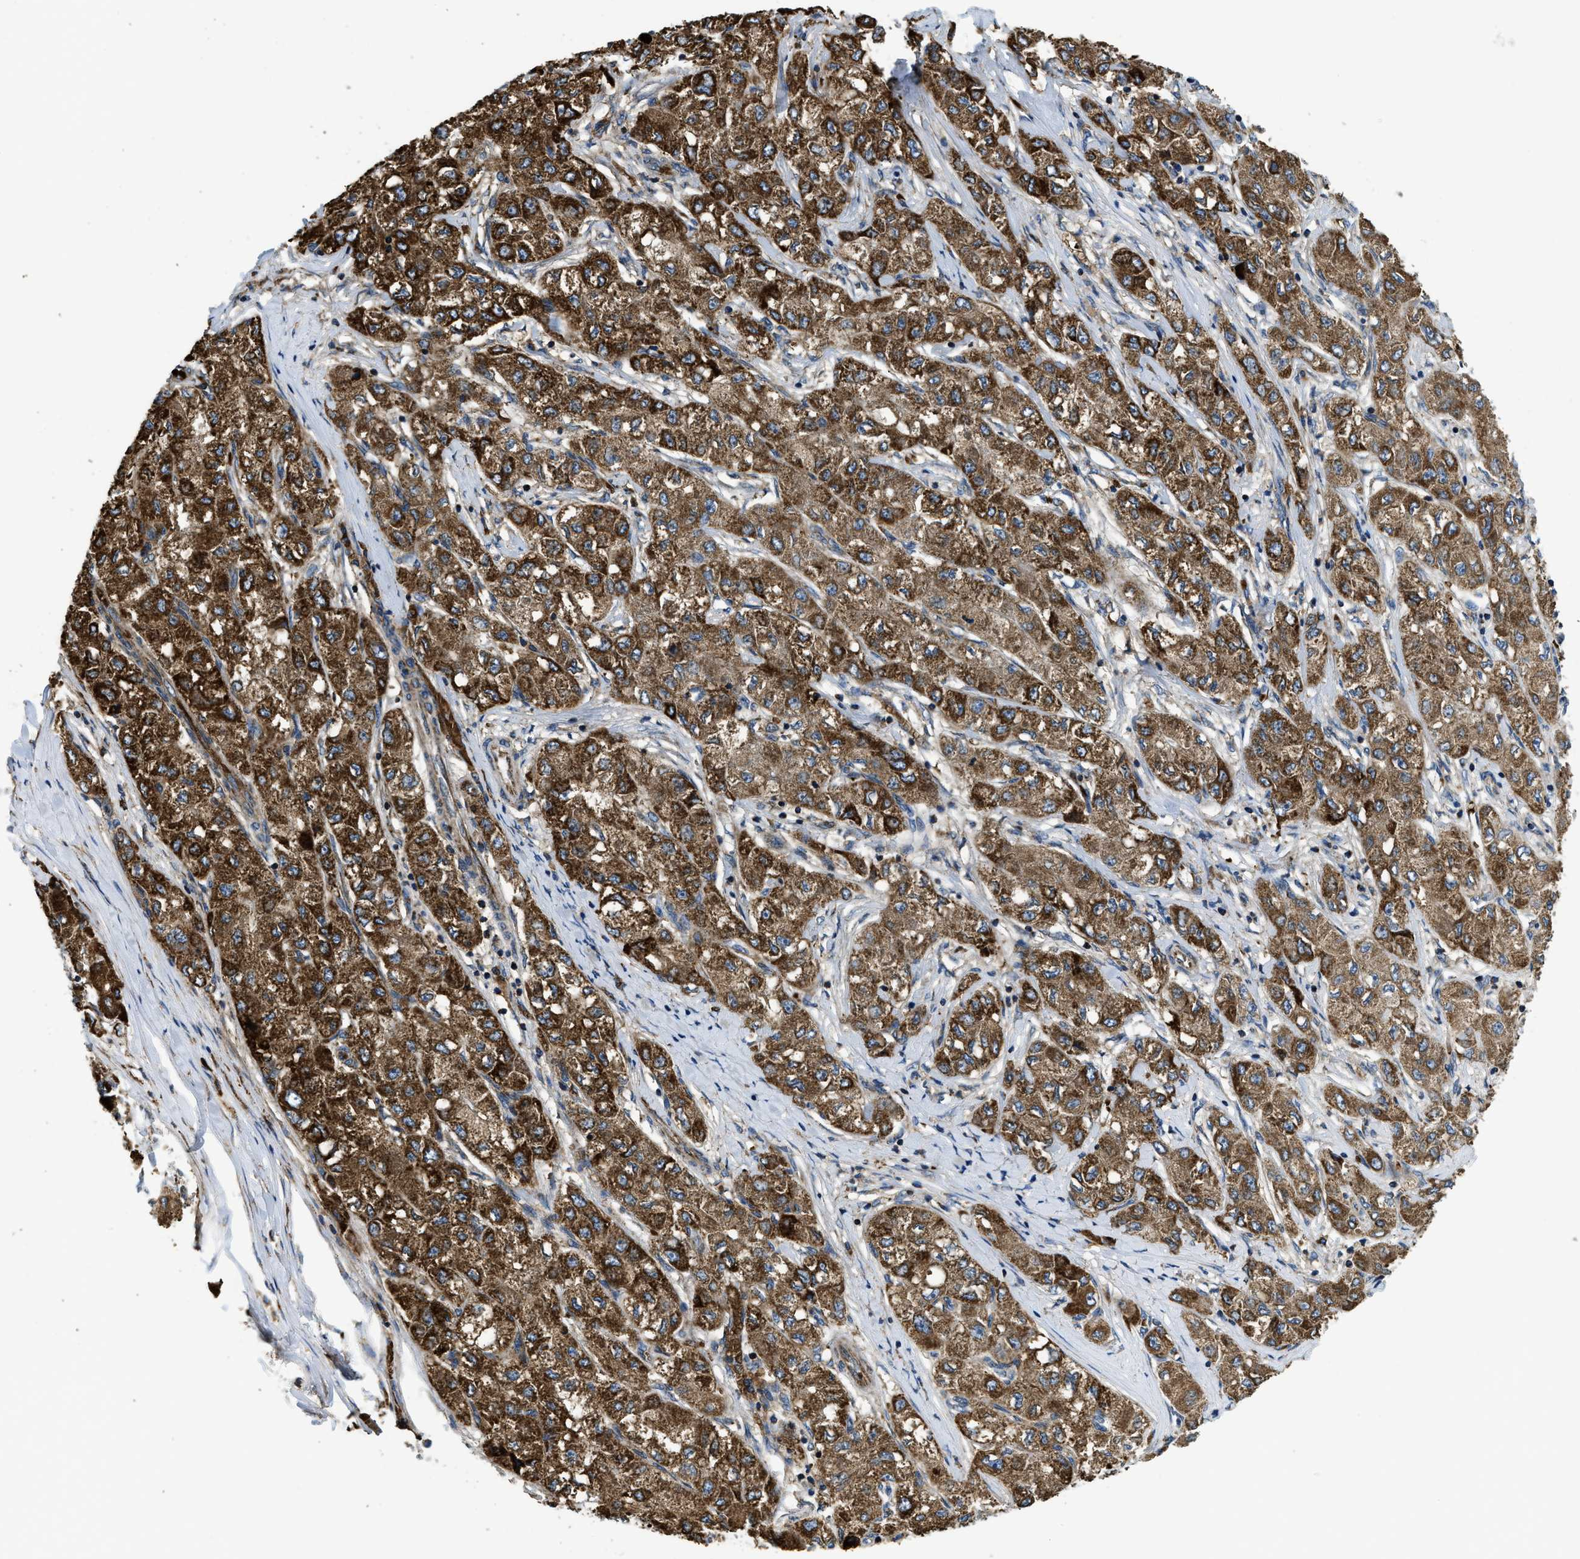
{"staining": {"intensity": "strong", "quantity": ">75%", "location": "cytoplasmic/membranous"}, "tissue": "liver cancer", "cell_type": "Tumor cells", "image_type": "cancer", "snomed": [{"axis": "morphology", "description": "Carcinoma, Hepatocellular, NOS"}, {"axis": "topography", "description": "Liver"}], "caption": "A brown stain highlights strong cytoplasmic/membranous expression of a protein in liver cancer tumor cells. (DAB (3,3'-diaminobenzidine) IHC with brightfield microscopy, high magnification).", "gene": "CSPG4", "patient": {"sex": "male", "age": 80}}